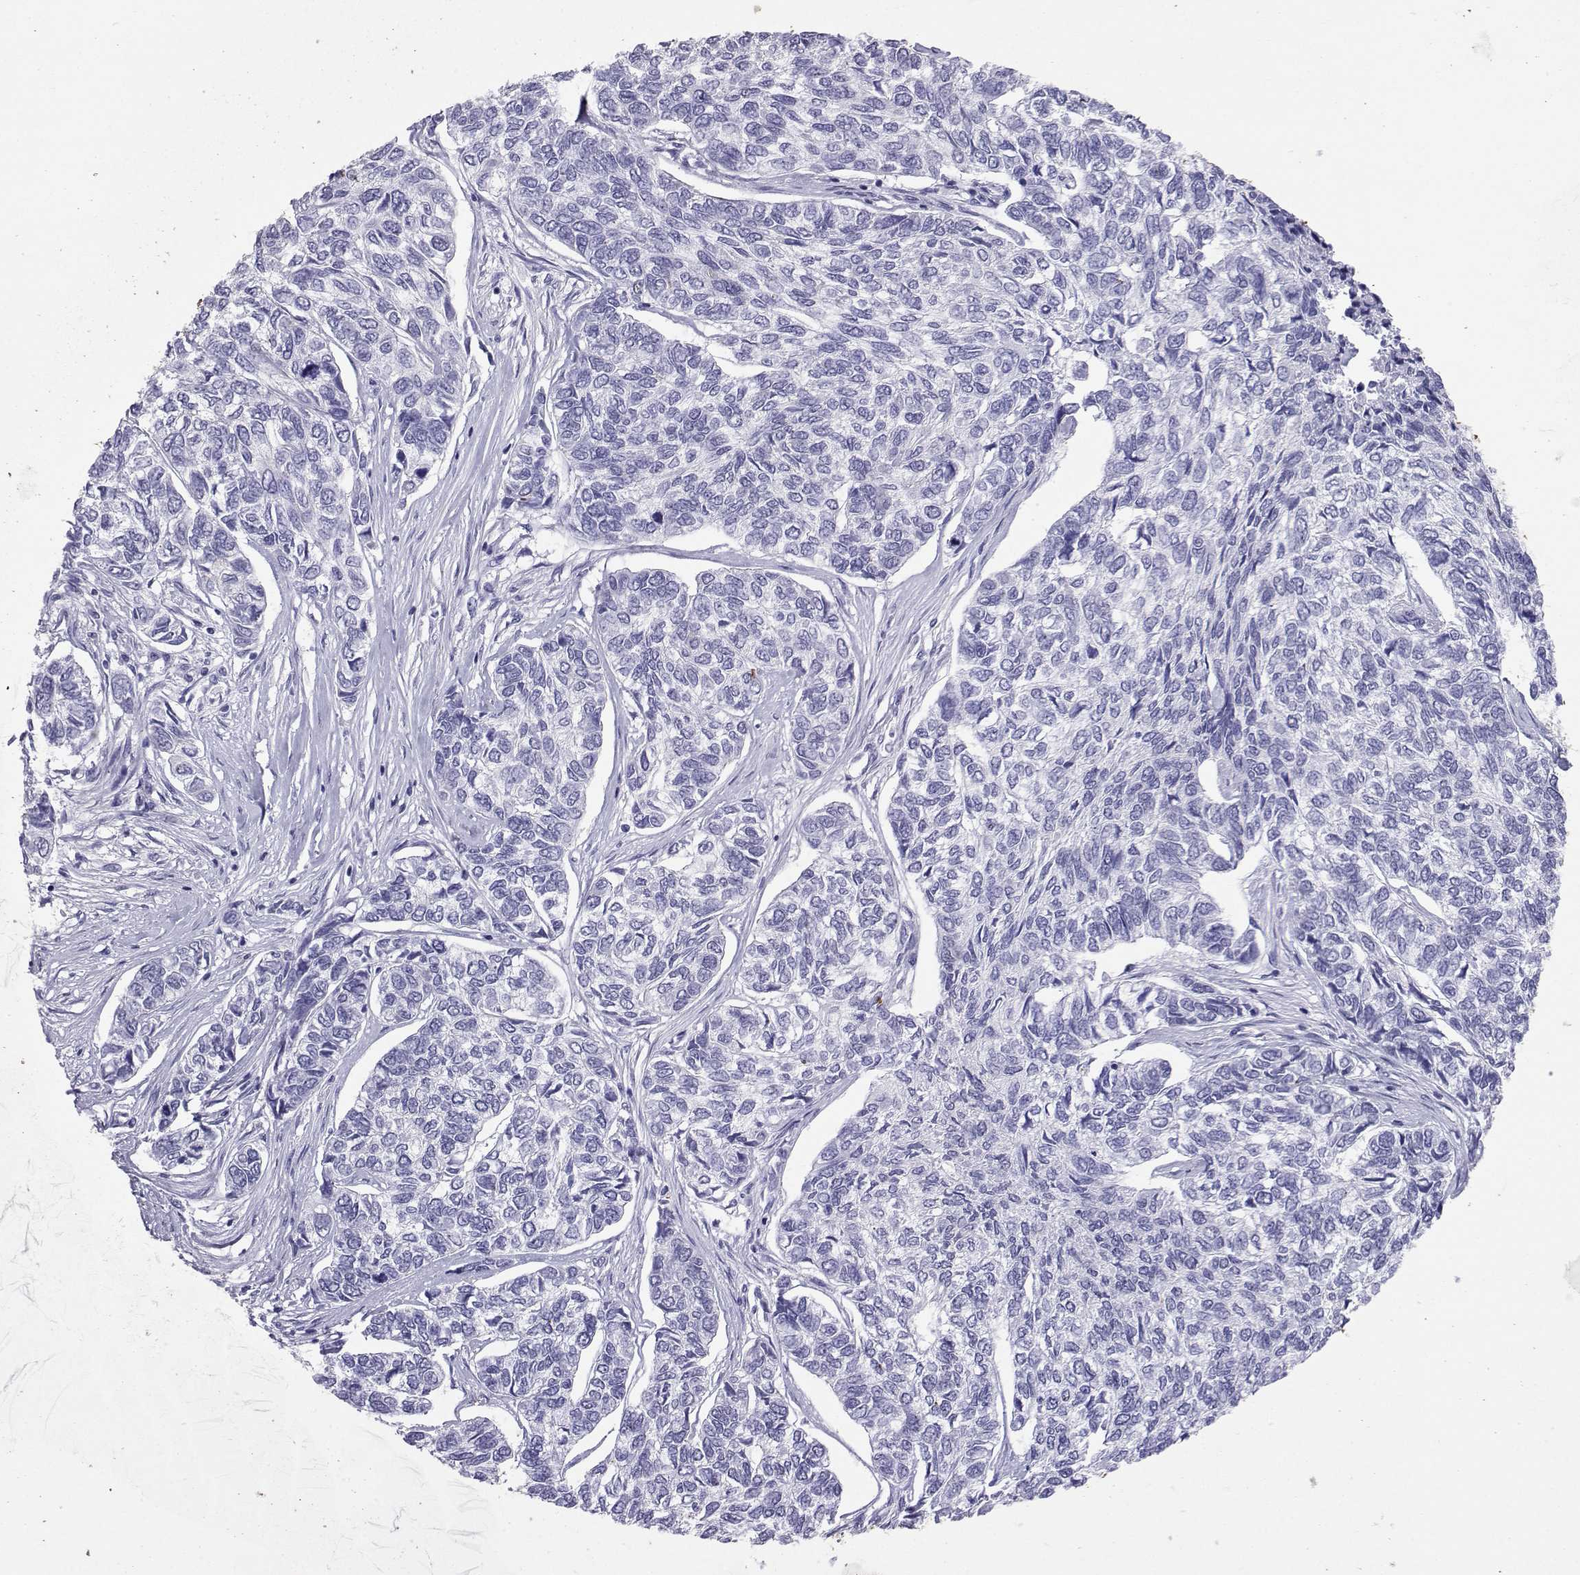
{"staining": {"intensity": "negative", "quantity": "none", "location": "none"}, "tissue": "skin cancer", "cell_type": "Tumor cells", "image_type": "cancer", "snomed": [{"axis": "morphology", "description": "Basal cell carcinoma"}, {"axis": "topography", "description": "Skin"}], "caption": "IHC photomicrograph of neoplastic tissue: basal cell carcinoma (skin) stained with DAB (3,3'-diaminobenzidine) displays no significant protein expression in tumor cells.", "gene": "LORICRIN", "patient": {"sex": "female", "age": 65}}